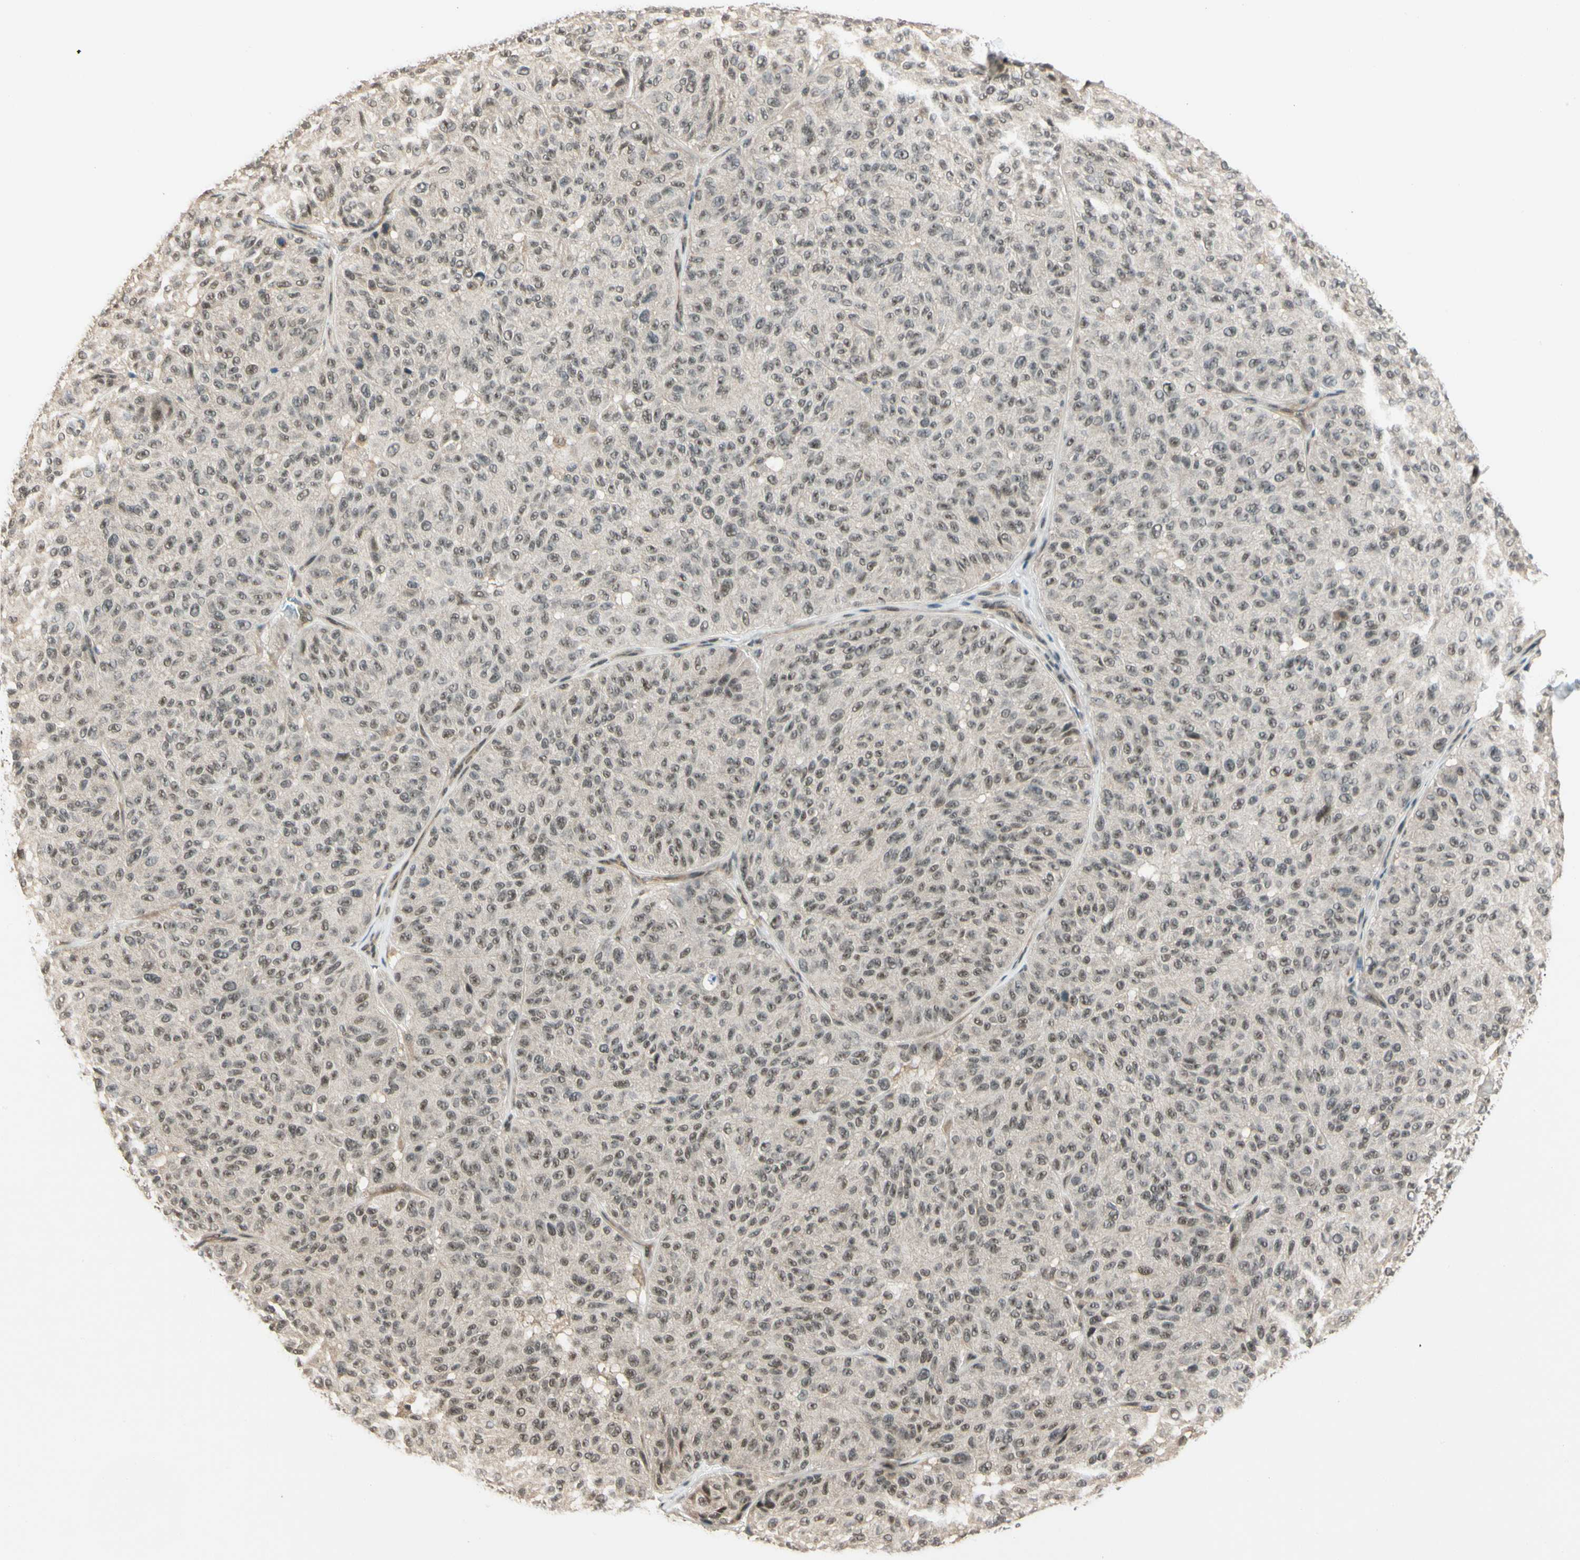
{"staining": {"intensity": "weak", "quantity": ">75%", "location": "nuclear"}, "tissue": "melanoma", "cell_type": "Tumor cells", "image_type": "cancer", "snomed": [{"axis": "morphology", "description": "Malignant melanoma, NOS"}, {"axis": "topography", "description": "Skin"}], "caption": "Tumor cells exhibit weak nuclear positivity in about >75% of cells in malignant melanoma.", "gene": "ZSCAN12", "patient": {"sex": "female", "age": 46}}